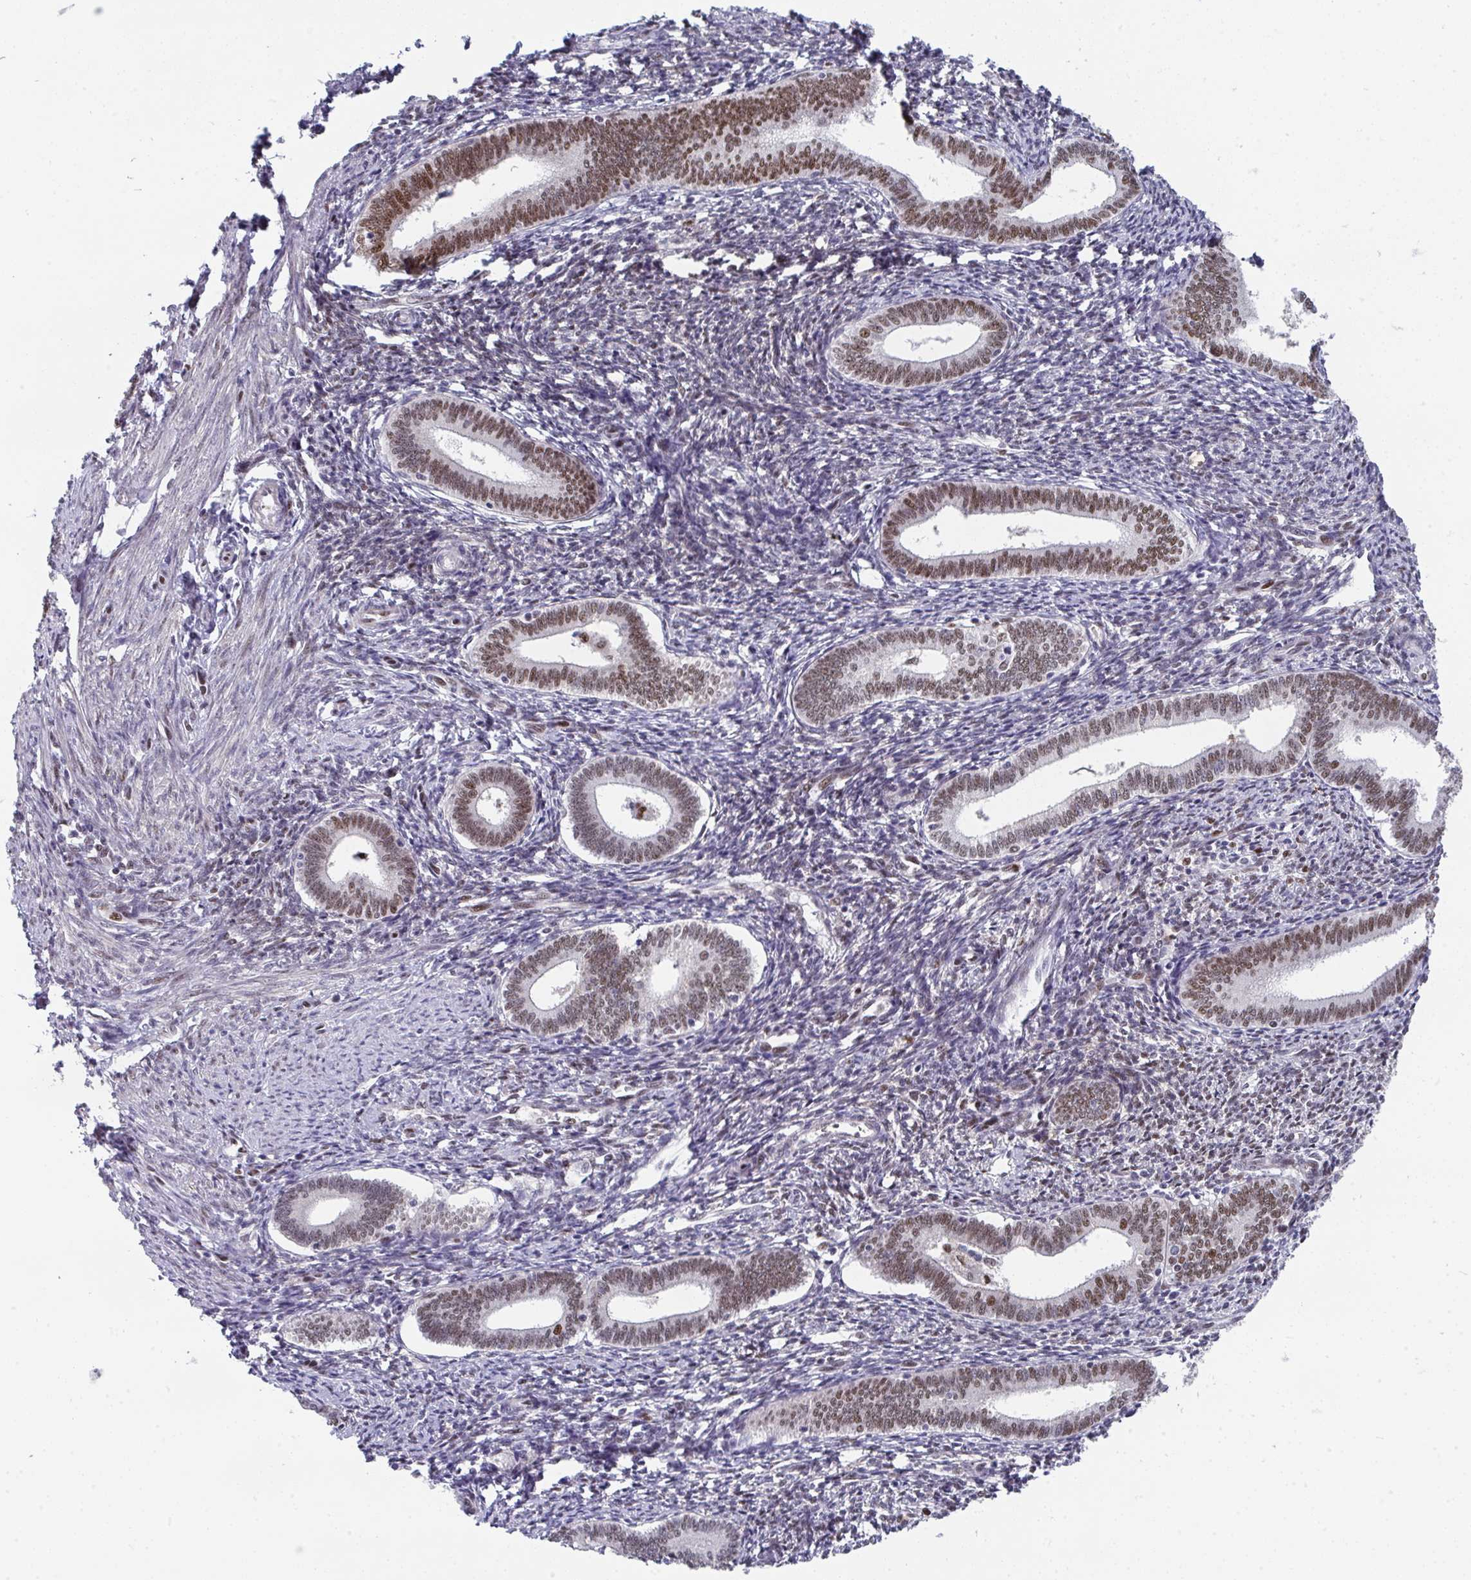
{"staining": {"intensity": "weak", "quantity": "<25%", "location": "nuclear"}, "tissue": "endometrium", "cell_type": "Cells in endometrial stroma", "image_type": "normal", "snomed": [{"axis": "morphology", "description": "Normal tissue, NOS"}, {"axis": "topography", "description": "Endometrium"}], "caption": "A micrograph of human endometrium is negative for staining in cells in endometrial stroma. (Stains: DAB (3,3'-diaminobenzidine) IHC with hematoxylin counter stain, Microscopy: brightfield microscopy at high magnification).", "gene": "JDP2", "patient": {"sex": "female", "age": 41}}